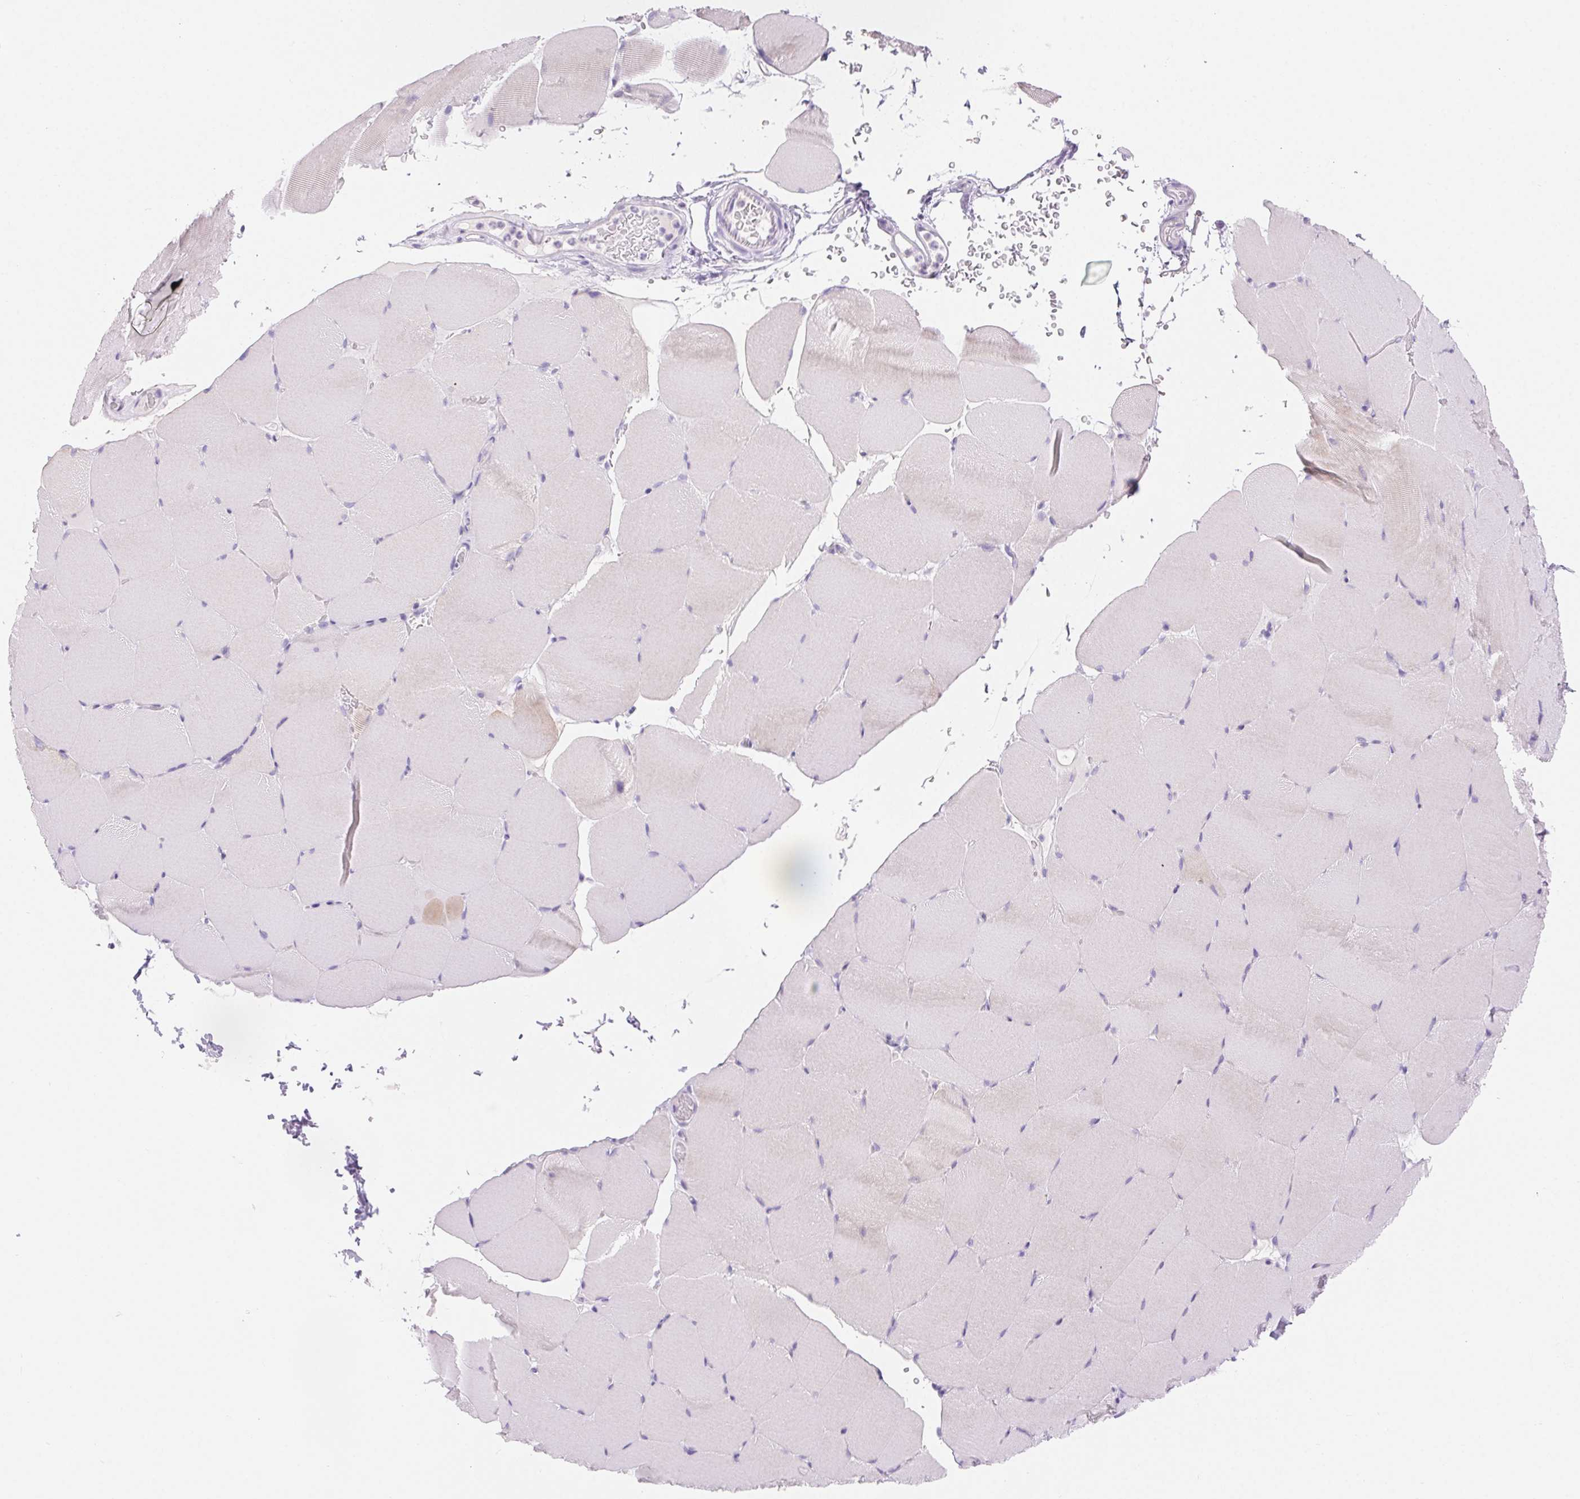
{"staining": {"intensity": "weak", "quantity": "<25%", "location": "cytoplasmic/membranous"}, "tissue": "skeletal muscle", "cell_type": "Myocytes", "image_type": "normal", "snomed": [{"axis": "morphology", "description": "Normal tissue, NOS"}, {"axis": "topography", "description": "Skeletal muscle"}], "caption": "Immunohistochemistry (IHC) histopathology image of normal skeletal muscle stained for a protein (brown), which reveals no positivity in myocytes.", "gene": "CLDN16", "patient": {"sex": "female", "age": 37}}